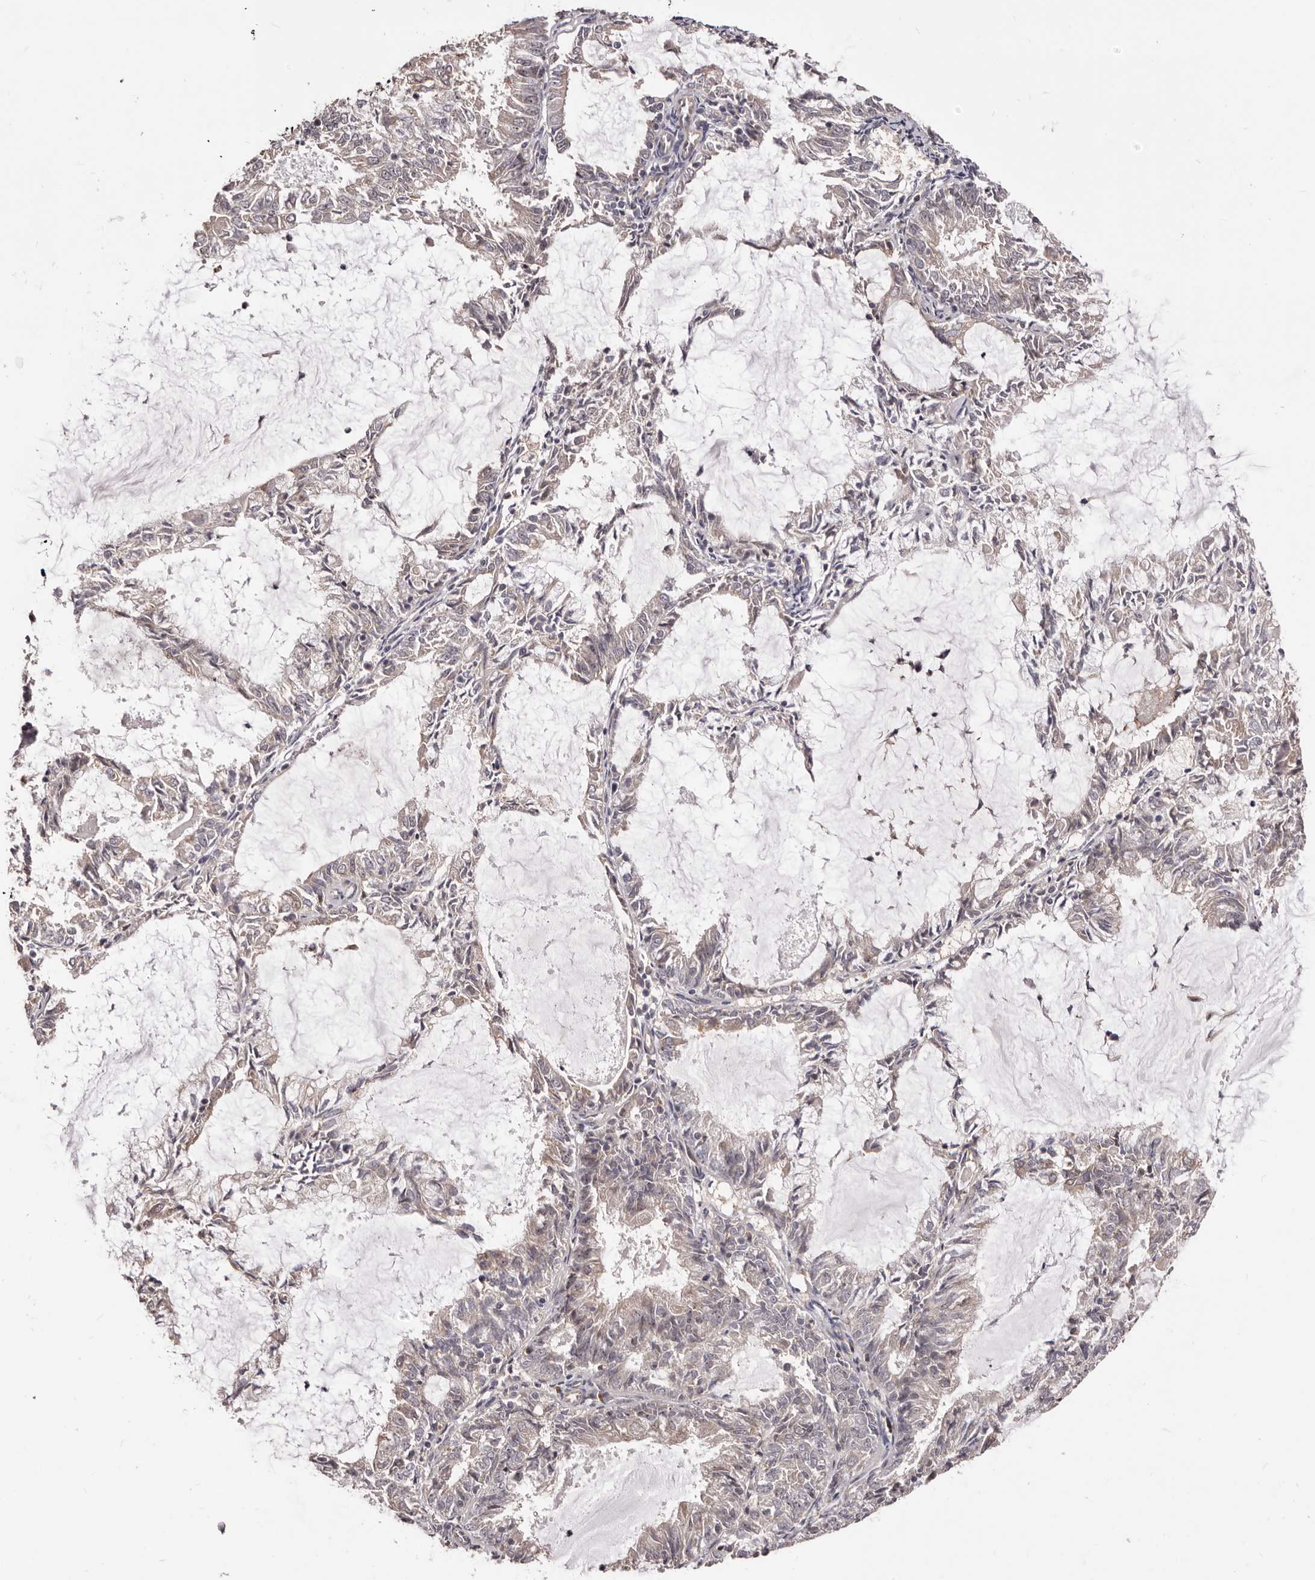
{"staining": {"intensity": "negative", "quantity": "none", "location": "none"}, "tissue": "endometrial cancer", "cell_type": "Tumor cells", "image_type": "cancer", "snomed": [{"axis": "morphology", "description": "Adenocarcinoma, NOS"}, {"axis": "topography", "description": "Endometrium"}], "caption": "This histopathology image is of endometrial cancer (adenocarcinoma) stained with IHC to label a protein in brown with the nuclei are counter-stained blue. There is no positivity in tumor cells.", "gene": "NOL12", "patient": {"sex": "female", "age": 57}}